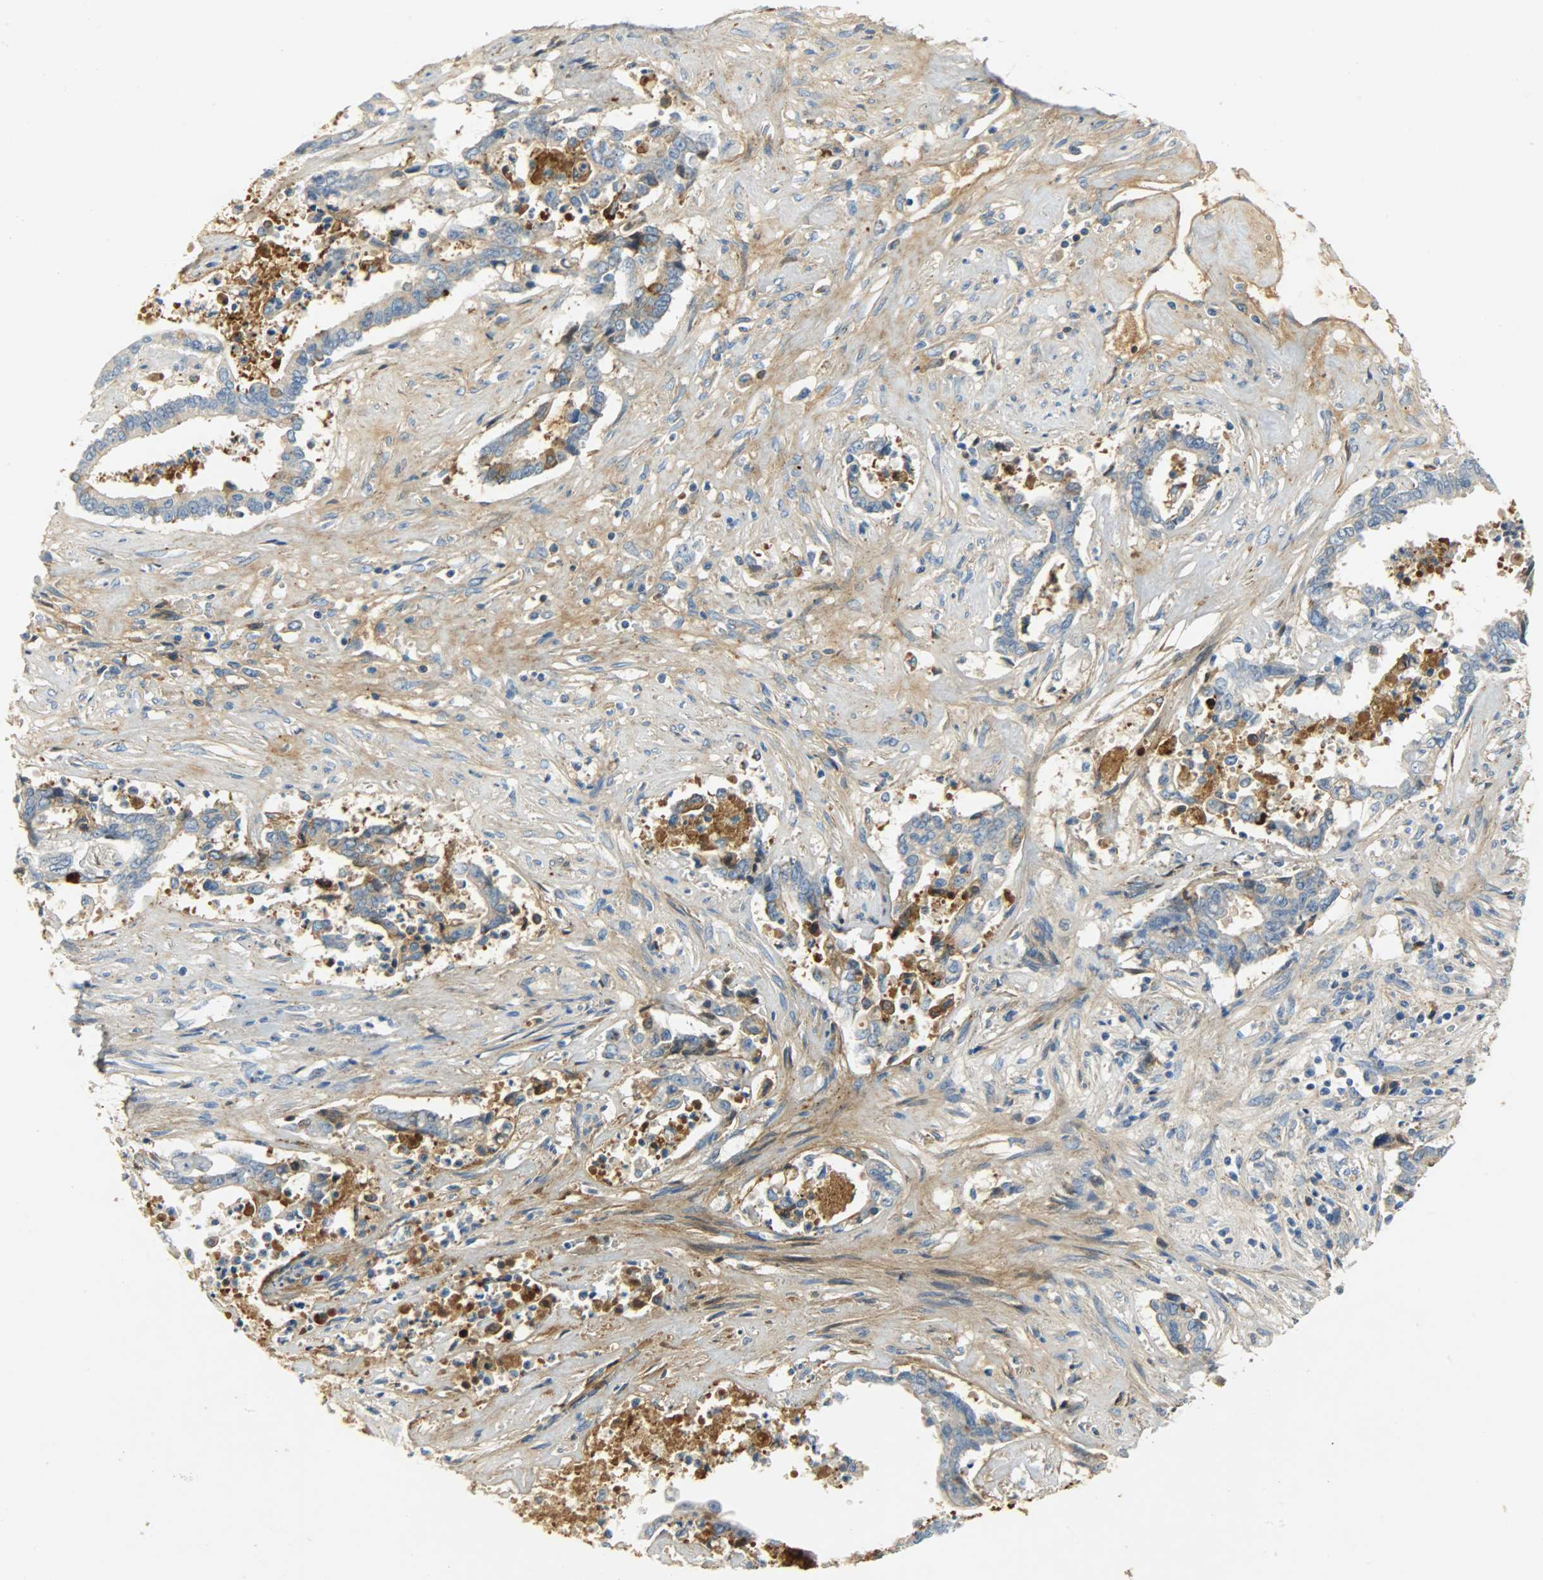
{"staining": {"intensity": "moderate", "quantity": "25%-75%", "location": "cytoplasmic/membranous"}, "tissue": "liver cancer", "cell_type": "Tumor cells", "image_type": "cancer", "snomed": [{"axis": "morphology", "description": "Cholangiocarcinoma"}, {"axis": "topography", "description": "Liver"}], "caption": "The immunohistochemical stain highlights moderate cytoplasmic/membranous positivity in tumor cells of liver cancer (cholangiocarcinoma) tissue.", "gene": "CRP", "patient": {"sex": "male", "age": 57}}